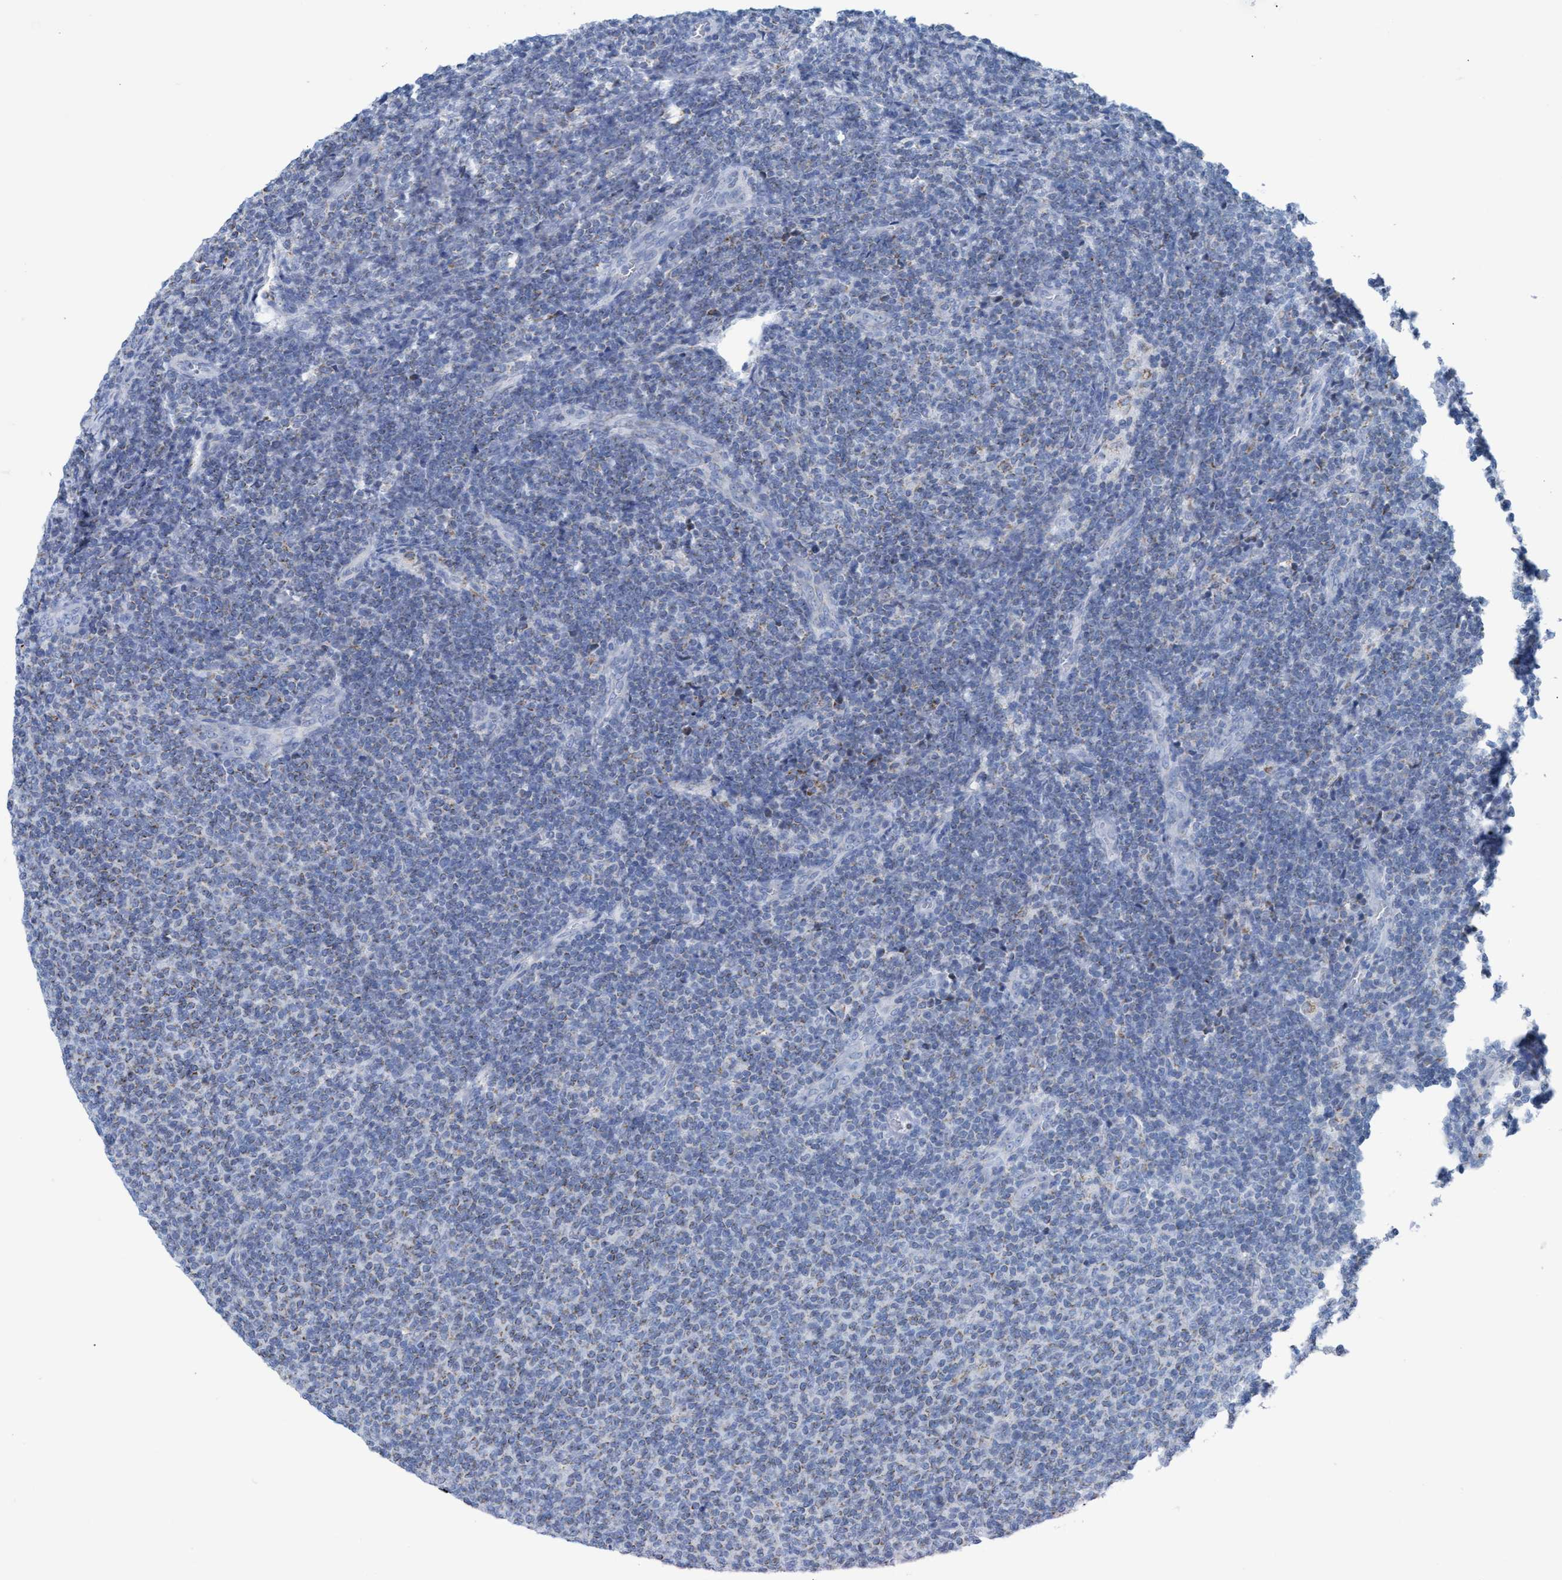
{"staining": {"intensity": "weak", "quantity": "<25%", "location": "cytoplasmic/membranous"}, "tissue": "lymphoma", "cell_type": "Tumor cells", "image_type": "cancer", "snomed": [{"axis": "morphology", "description": "Malignant lymphoma, non-Hodgkin's type, Low grade"}, {"axis": "topography", "description": "Lymph node"}], "caption": "Tumor cells show no significant protein expression in malignant lymphoma, non-Hodgkin's type (low-grade).", "gene": "GGA3", "patient": {"sex": "male", "age": 66}}